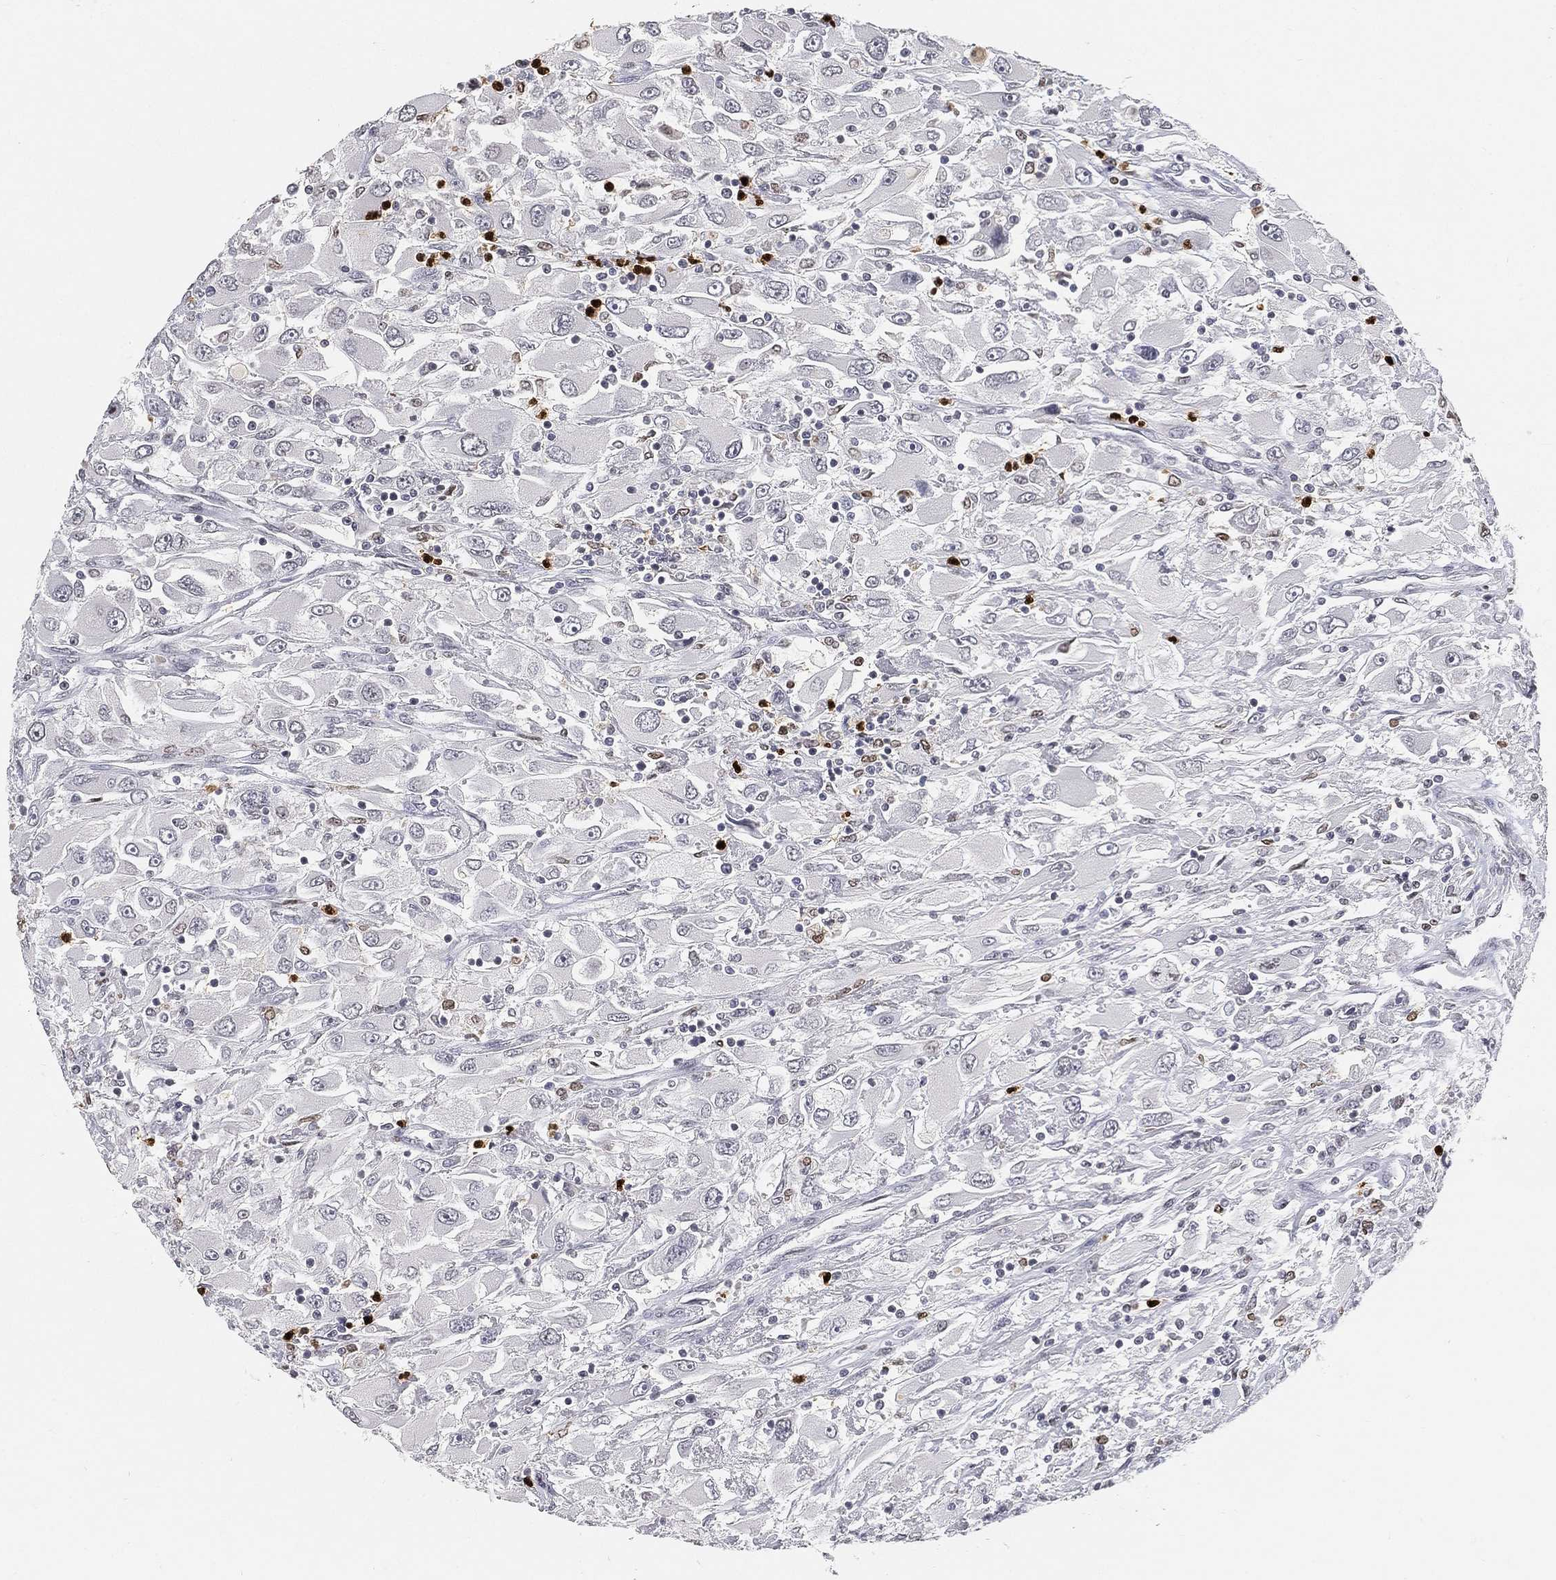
{"staining": {"intensity": "negative", "quantity": "none", "location": "none"}, "tissue": "renal cancer", "cell_type": "Tumor cells", "image_type": "cancer", "snomed": [{"axis": "morphology", "description": "Adenocarcinoma, NOS"}, {"axis": "topography", "description": "Kidney"}], "caption": "A micrograph of human renal cancer is negative for staining in tumor cells. (Brightfield microscopy of DAB (3,3'-diaminobenzidine) immunohistochemistry at high magnification).", "gene": "ARG1", "patient": {"sex": "female", "age": 52}}